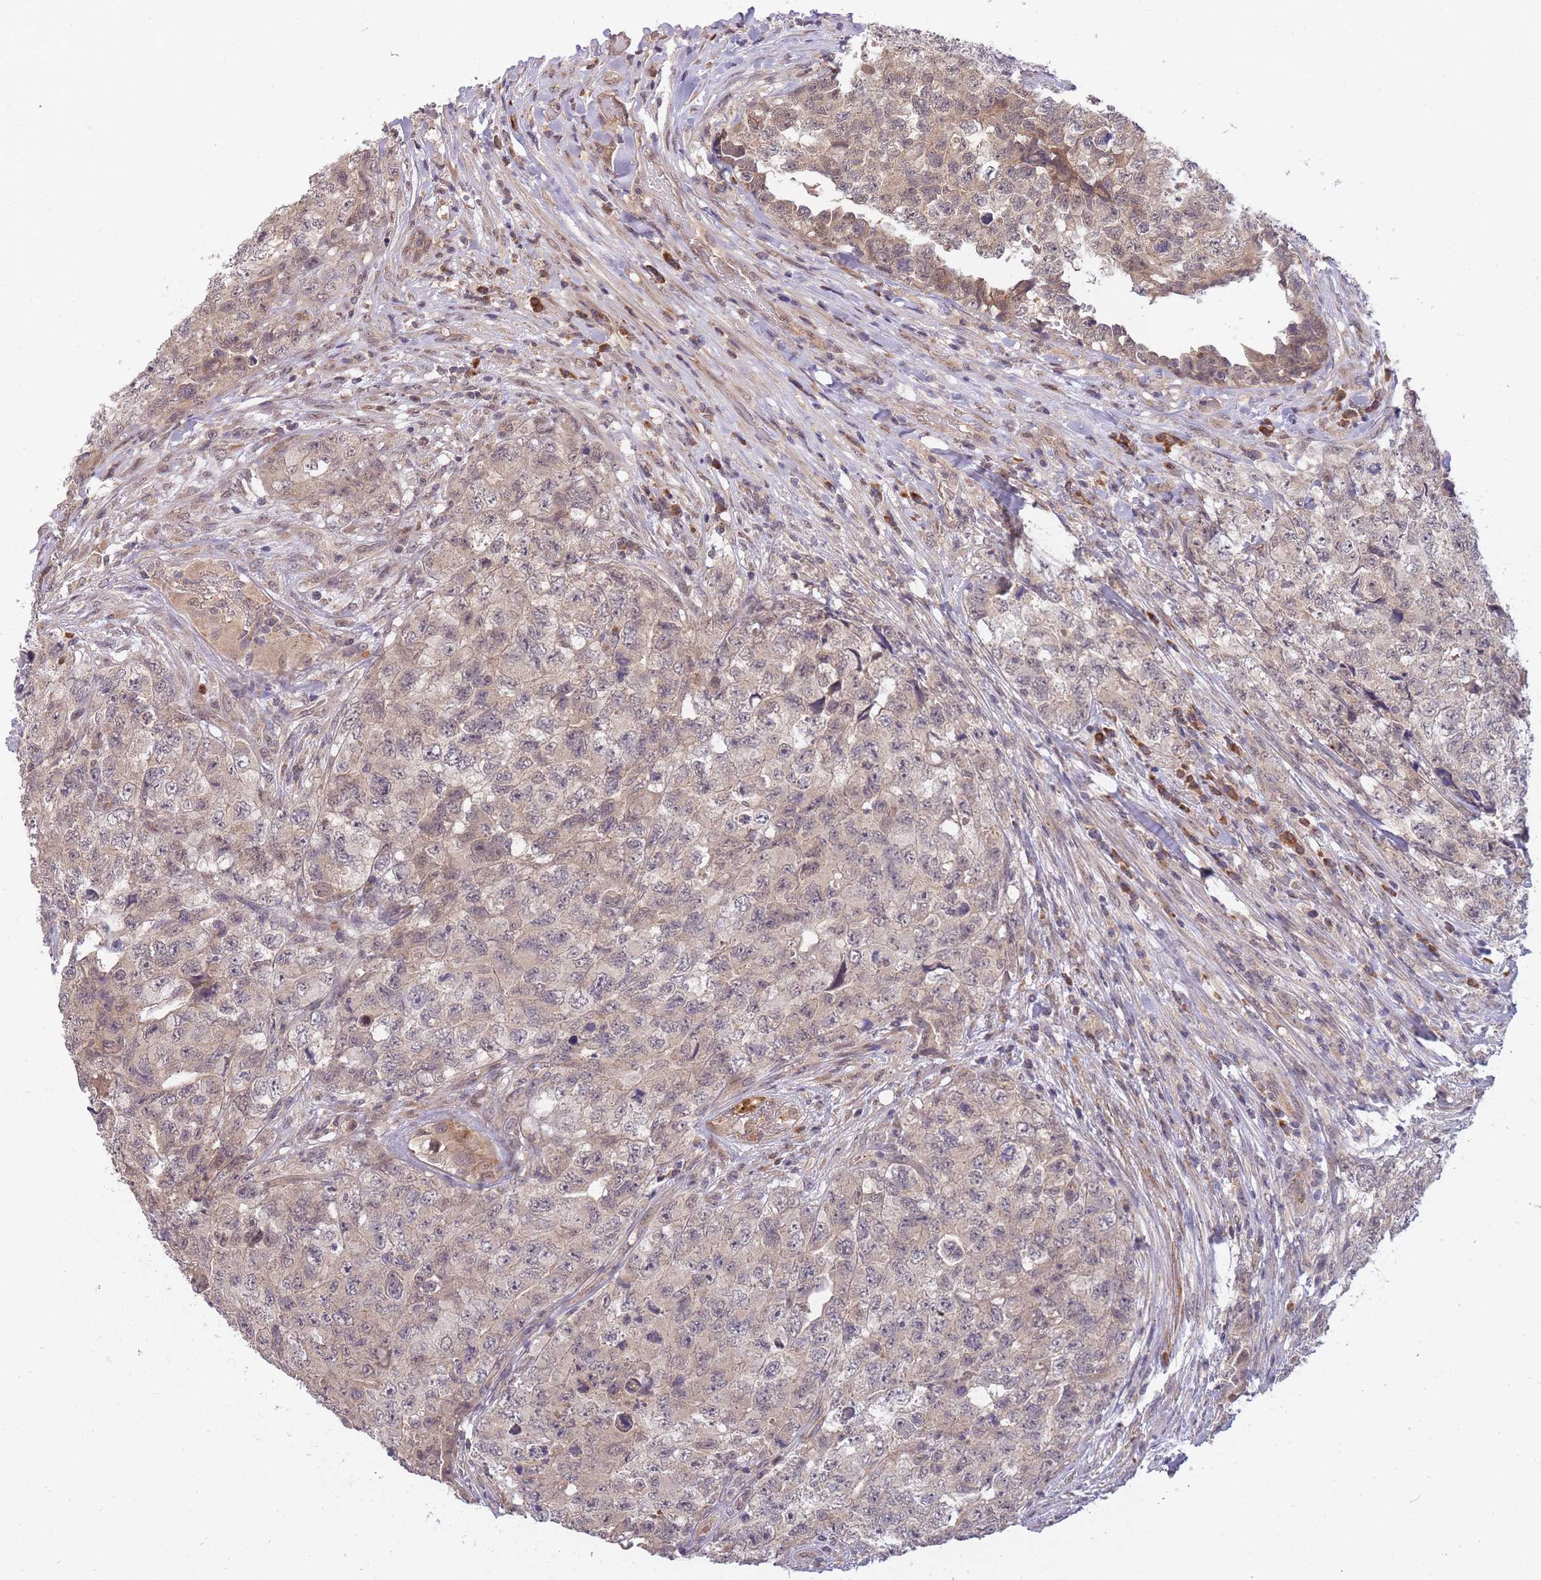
{"staining": {"intensity": "weak", "quantity": "25%-75%", "location": "cytoplasmic/membranous,nuclear"}, "tissue": "testis cancer", "cell_type": "Tumor cells", "image_type": "cancer", "snomed": [{"axis": "morphology", "description": "Carcinoma, Embryonal, NOS"}, {"axis": "topography", "description": "Testis"}], "caption": "Protein analysis of testis cancer (embryonal carcinoma) tissue exhibits weak cytoplasmic/membranous and nuclear positivity in about 25%-75% of tumor cells. The staining is performed using DAB brown chromogen to label protein expression. The nuclei are counter-stained blue using hematoxylin.", "gene": "SMC6", "patient": {"sex": "male", "age": 31}}